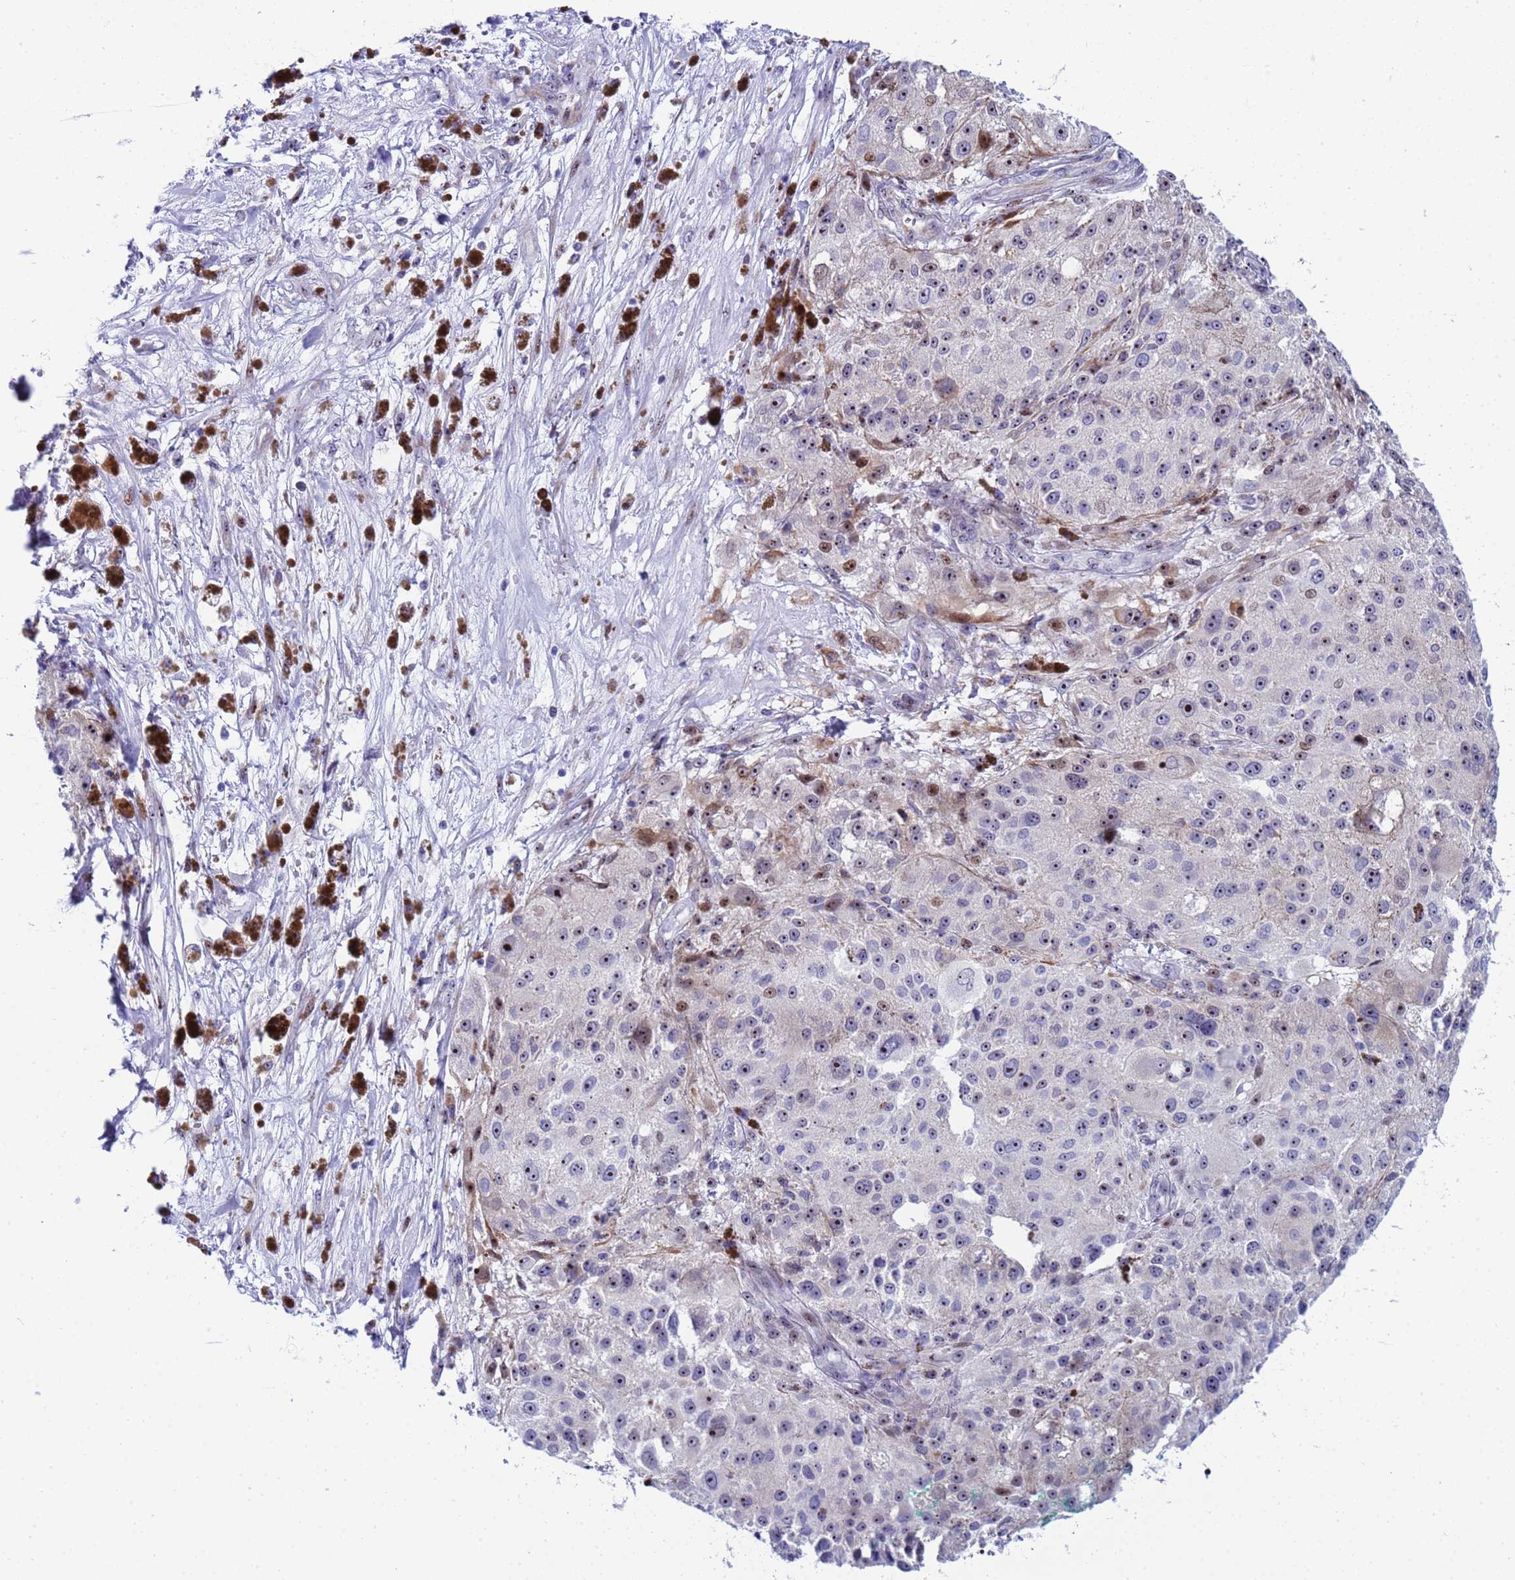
{"staining": {"intensity": "moderate", "quantity": "<25%", "location": "nuclear"}, "tissue": "melanoma", "cell_type": "Tumor cells", "image_type": "cancer", "snomed": [{"axis": "morphology", "description": "Necrosis, NOS"}, {"axis": "morphology", "description": "Malignant melanoma, NOS"}, {"axis": "topography", "description": "Skin"}], "caption": "DAB (3,3'-diaminobenzidine) immunohistochemical staining of human melanoma reveals moderate nuclear protein staining in about <25% of tumor cells.", "gene": "POP5", "patient": {"sex": "female", "age": 87}}